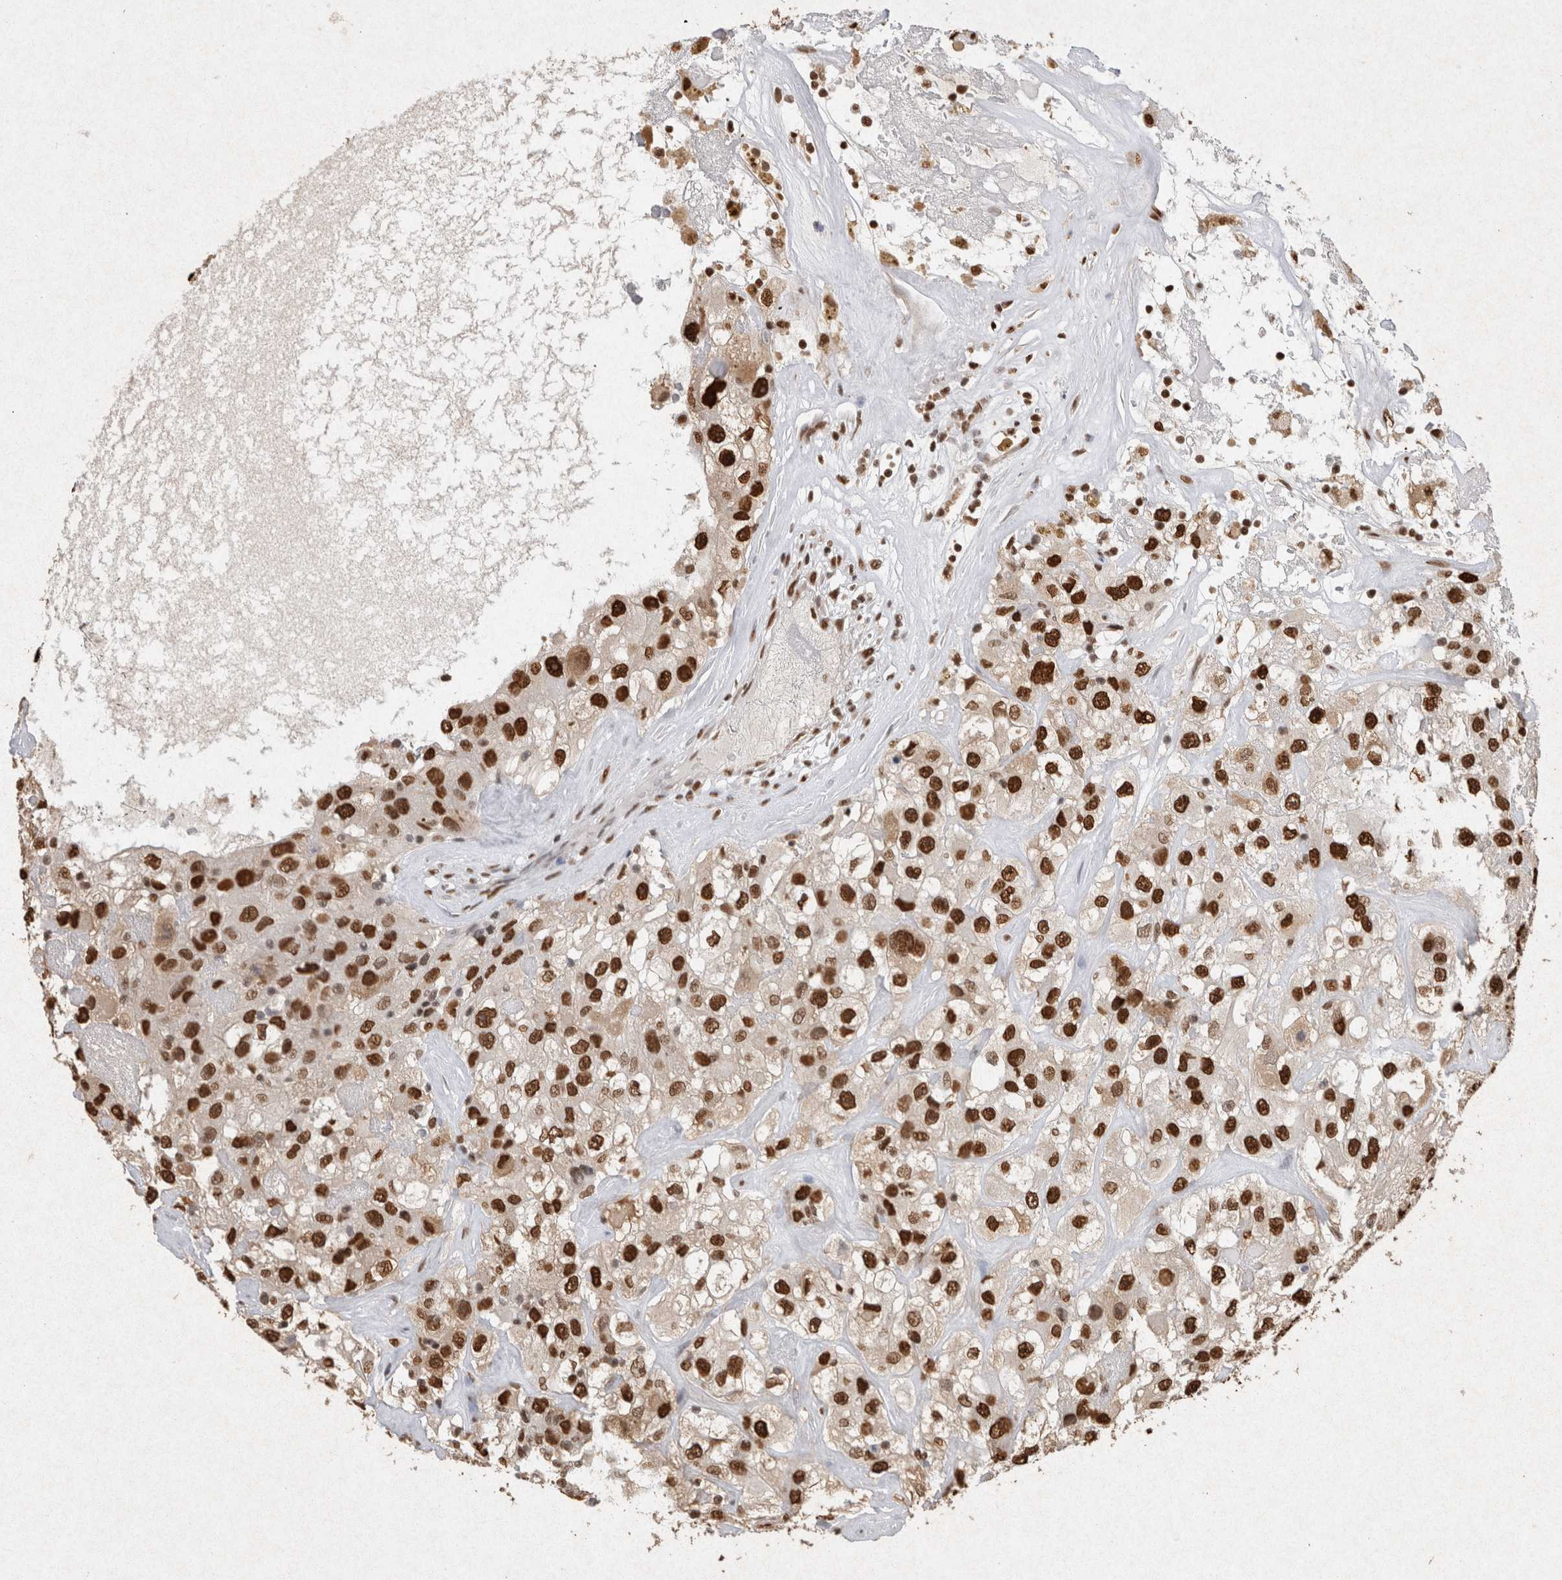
{"staining": {"intensity": "strong", "quantity": ">75%", "location": "nuclear"}, "tissue": "renal cancer", "cell_type": "Tumor cells", "image_type": "cancer", "snomed": [{"axis": "morphology", "description": "Adenocarcinoma, NOS"}, {"axis": "topography", "description": "Kidney"}], "caption": "Protein staining demonstrates strong nuclear expression in approximately >75% of tumor cells in renal cancer. (Brightfield microscopy of DAB IHC at high magnification).", "gene": "HDGF", "patient": {"sex": "female", "age": 52}}